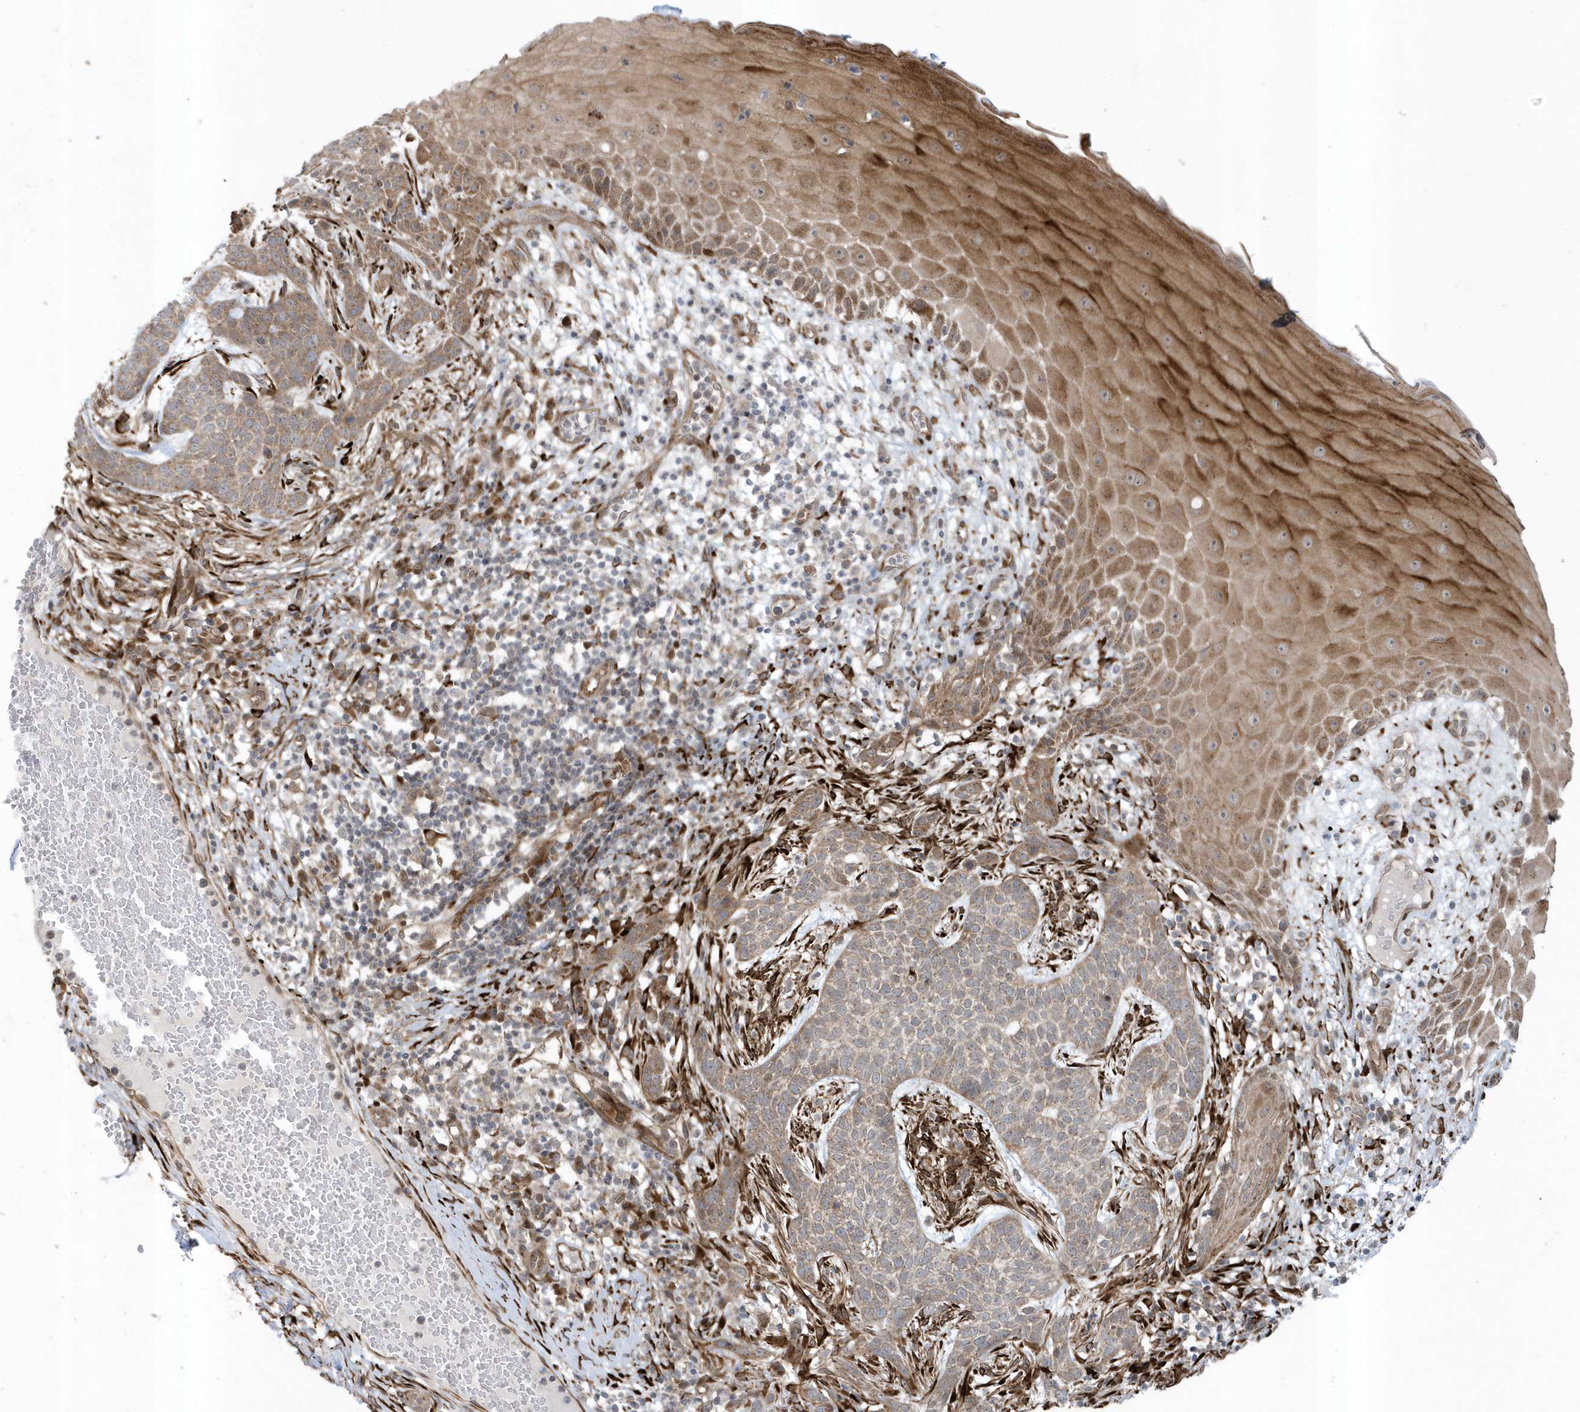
{"staining": {"intensity": "weak", "quantity": ">75%", "location": "cytoplasmic/membranous"}, "tissue": "skin cancer", "cell_type": "Tumor cells", "image_type": "cancer", "snomed": [{"axis": "morphology", "description": "Normal tissue, NOS"}, {"axis": "morphology", "description": "Basal cell carcinoma"}, {"axis": "topography", "description": "Skin"}], "caption": "Approximately >75% of tumor cells in skin basal cell carcinoma show weak cytoplasmic/membranous protein positivity as visualized by brown immunohistochemical staining.", "gene": "FAM98A", "patient": {"sex": "male", "age": 64}}